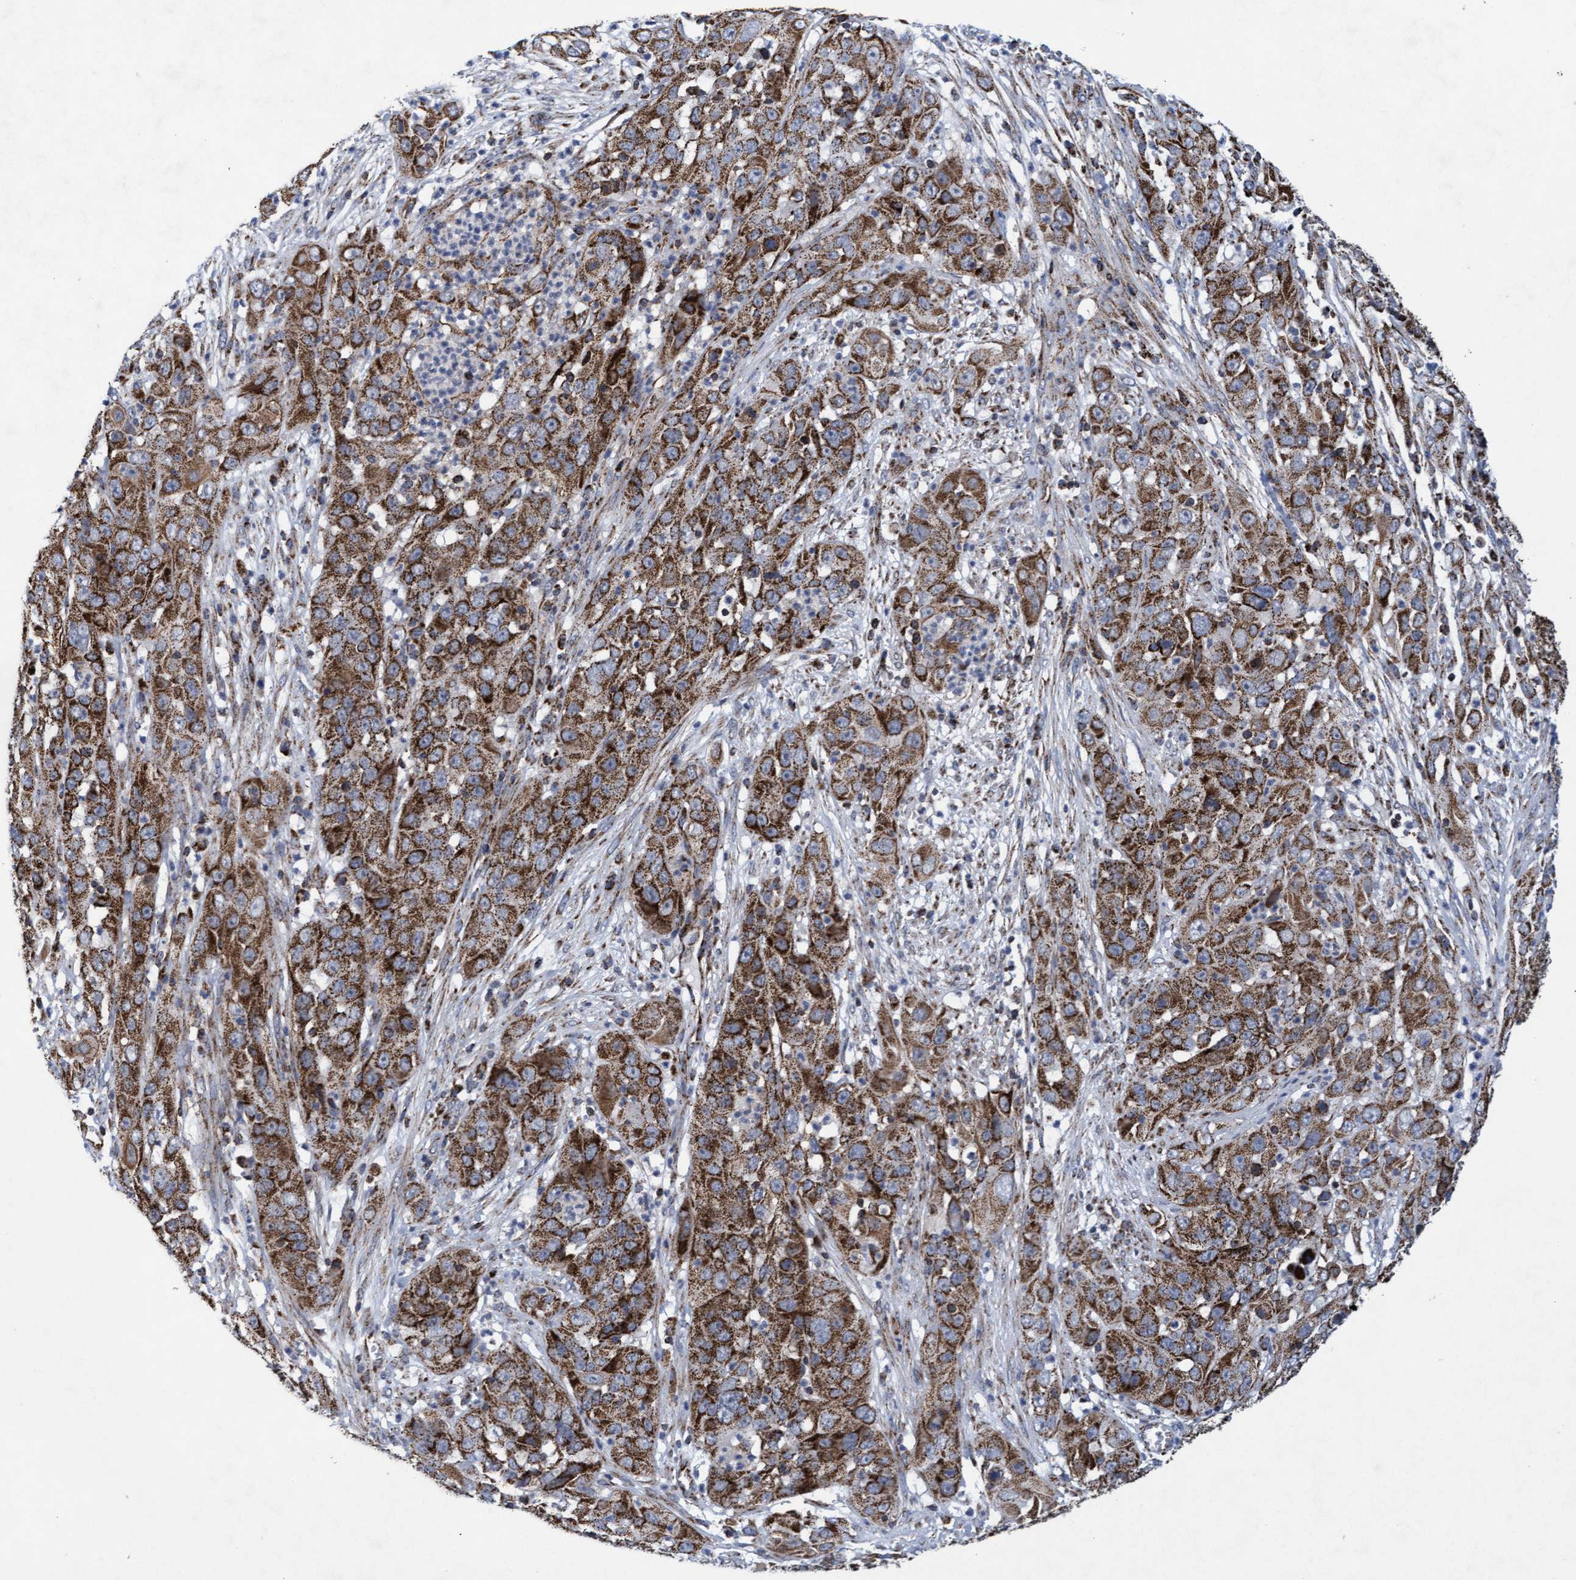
{"staining": {"intensity": "moderate", "quantity": ">75%", "location": "cytoplasmic/membranous"}, "tissue": "cervical cancer", "cell_type": "Tumor cells", "image_type": "cancer", "snomed": [{"axis": "morphology", "description": "Squamous cell carcinoma, NOS"}, {"axis": "topography", "description": "Cervix"}], "caption": "Tumor cells display moderate cytoplasmic/membranous positivity in approximately >75% of cells in cervical cancer (squamous cell carcinoma). The protein is shown in brown color, while the nuclei are stained blue.", "gene": "MRPL38", "patient": {"sex": "female", "age": 32}}